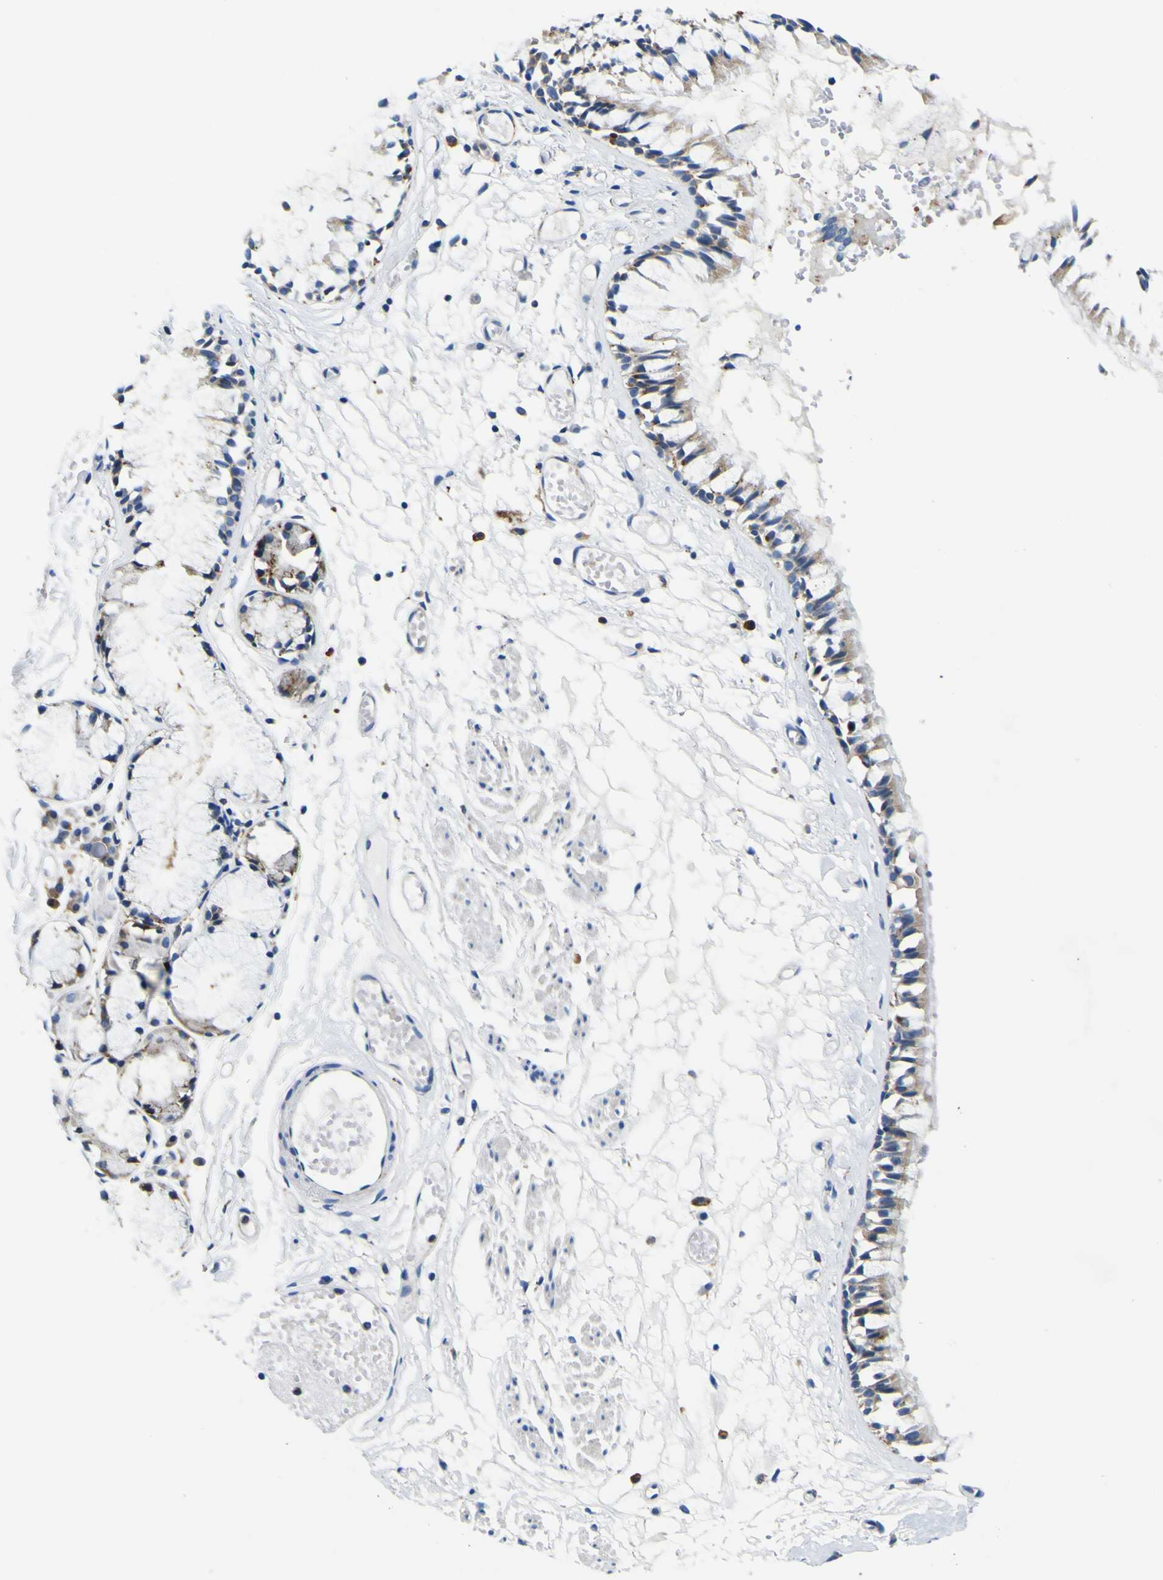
{"staining": {"intensity": "moderate", "quantity": "25%-75%", "location": "cytoplasmic/membranous"}, "tissue": "bronchus", "cell_type": "Respiratory epithelial cells", "image_type": "normal", "snomed": [{"axis": "morphology", "description": "Normal tissue, NOS"}, {"axis": "morphology", "description": "Inflammation, NOS"}, {"axis": "topography", "description": "Cartilage tissue"}, {"axis": "topography", "description": "Lung"}], "caption": "Respiratory epithelial cells demonstrate medium levels of moderate cytoplasmic/membranous expression in about 25%-75% of cells in normal bronchus. Immunohistochemistry (ihc) stains the protein of interest in brown and the nuclei are stained blue.", "gene": "NLRP3", "patient": {"sex": "male", "age": 71}}